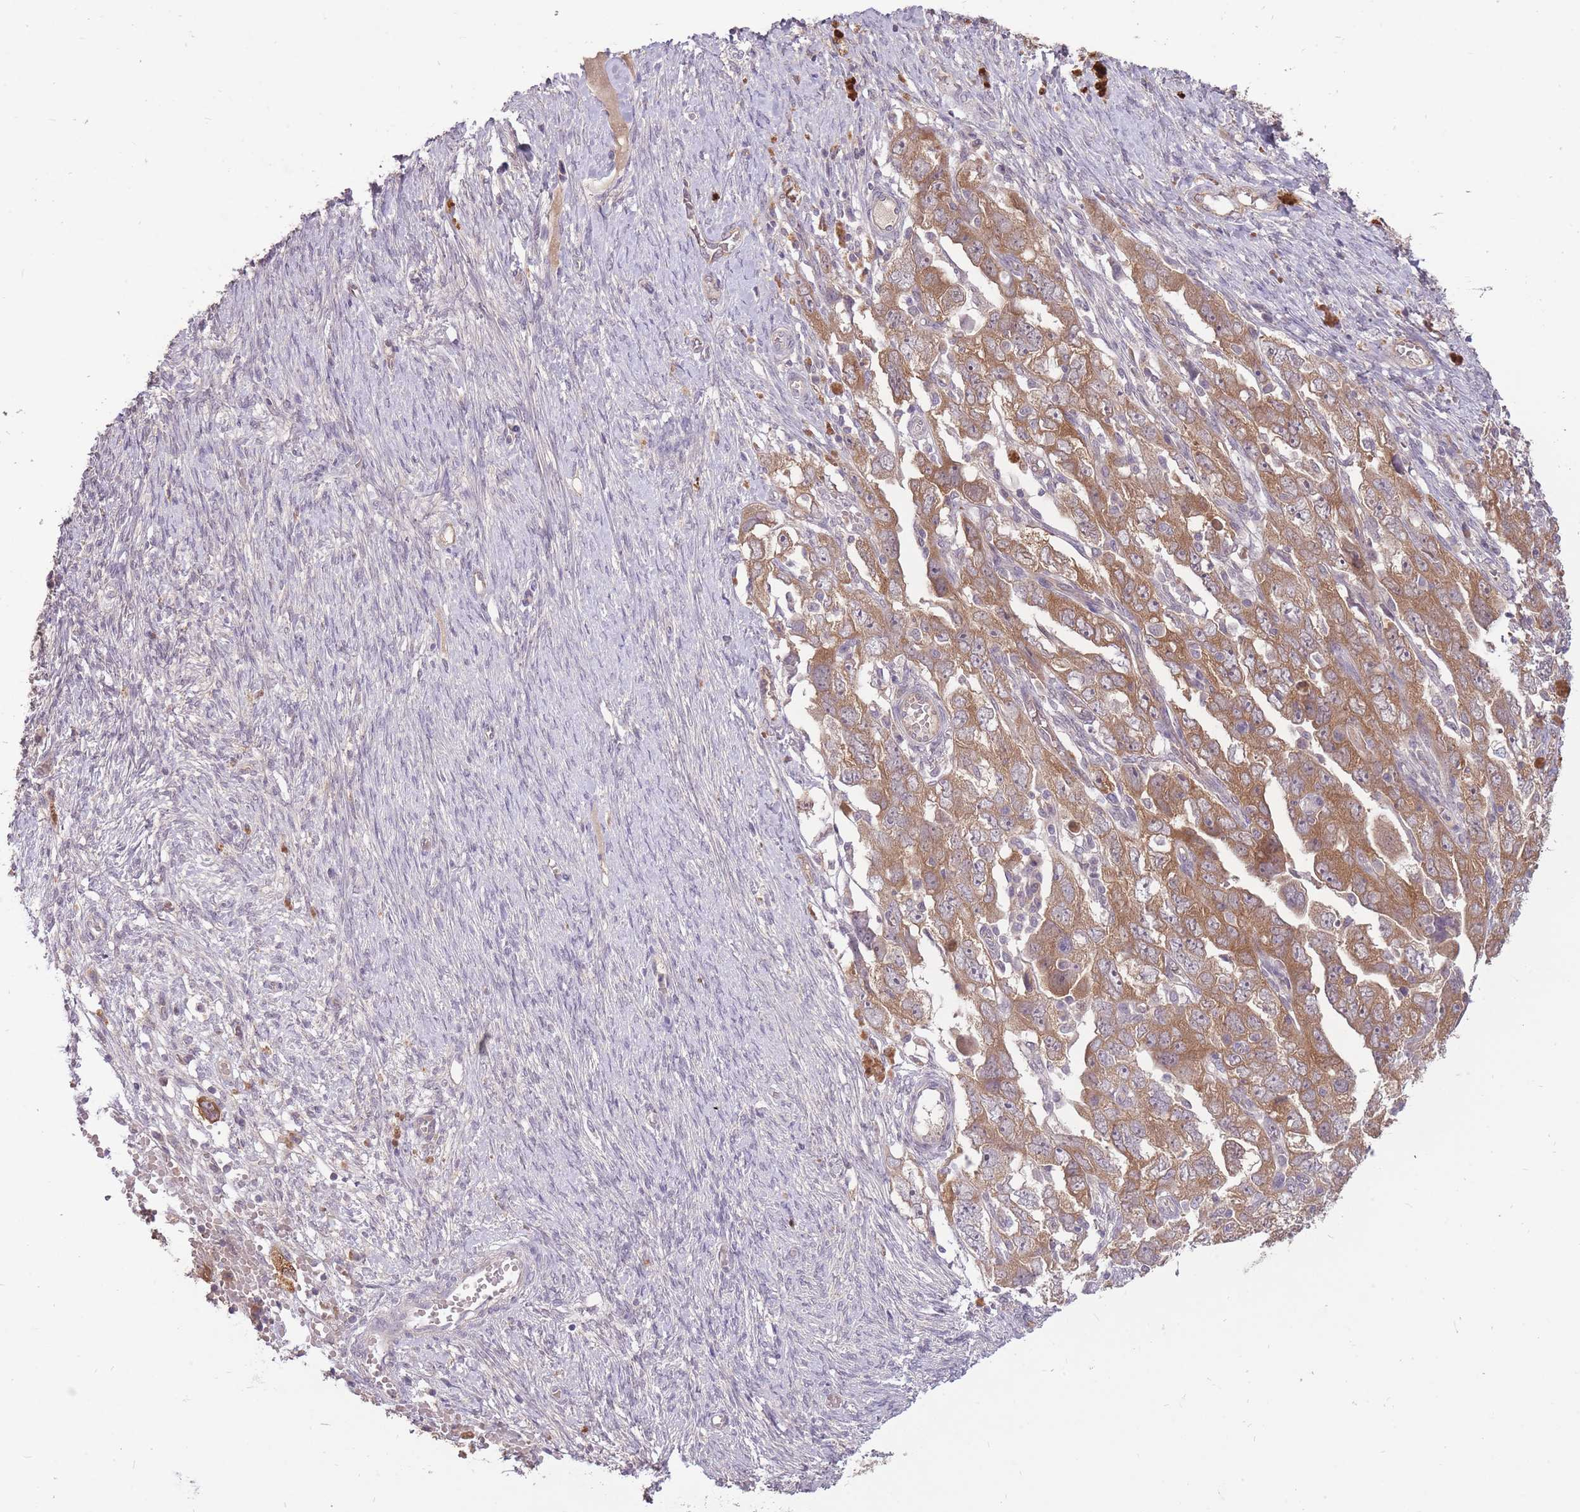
{"staining": {"intensity": "moderate", "quantity": ">75%", "location": "cytoplasmic/membranous"}, "tissue": "ovarian cancer", "cell_type": "Tumor cells", "image_type": "cancer", "snomed": [{"axis": "morphology", "description": "Carcinoma, NOS"}, {"axis": "morphology", "description": "Cystadenocarcinoma, serous, NOS"}, {"axis": "topography", "description": "Ovary"}], "caption": "Protein staining of ovarian cancer (carcinoma) tissue exhibits moderate cytoplasmic/membranous staining in approximately >75% of tumor cells.", "gene": "LRATD2", "patient": {"sex": "female", "age": 69}}